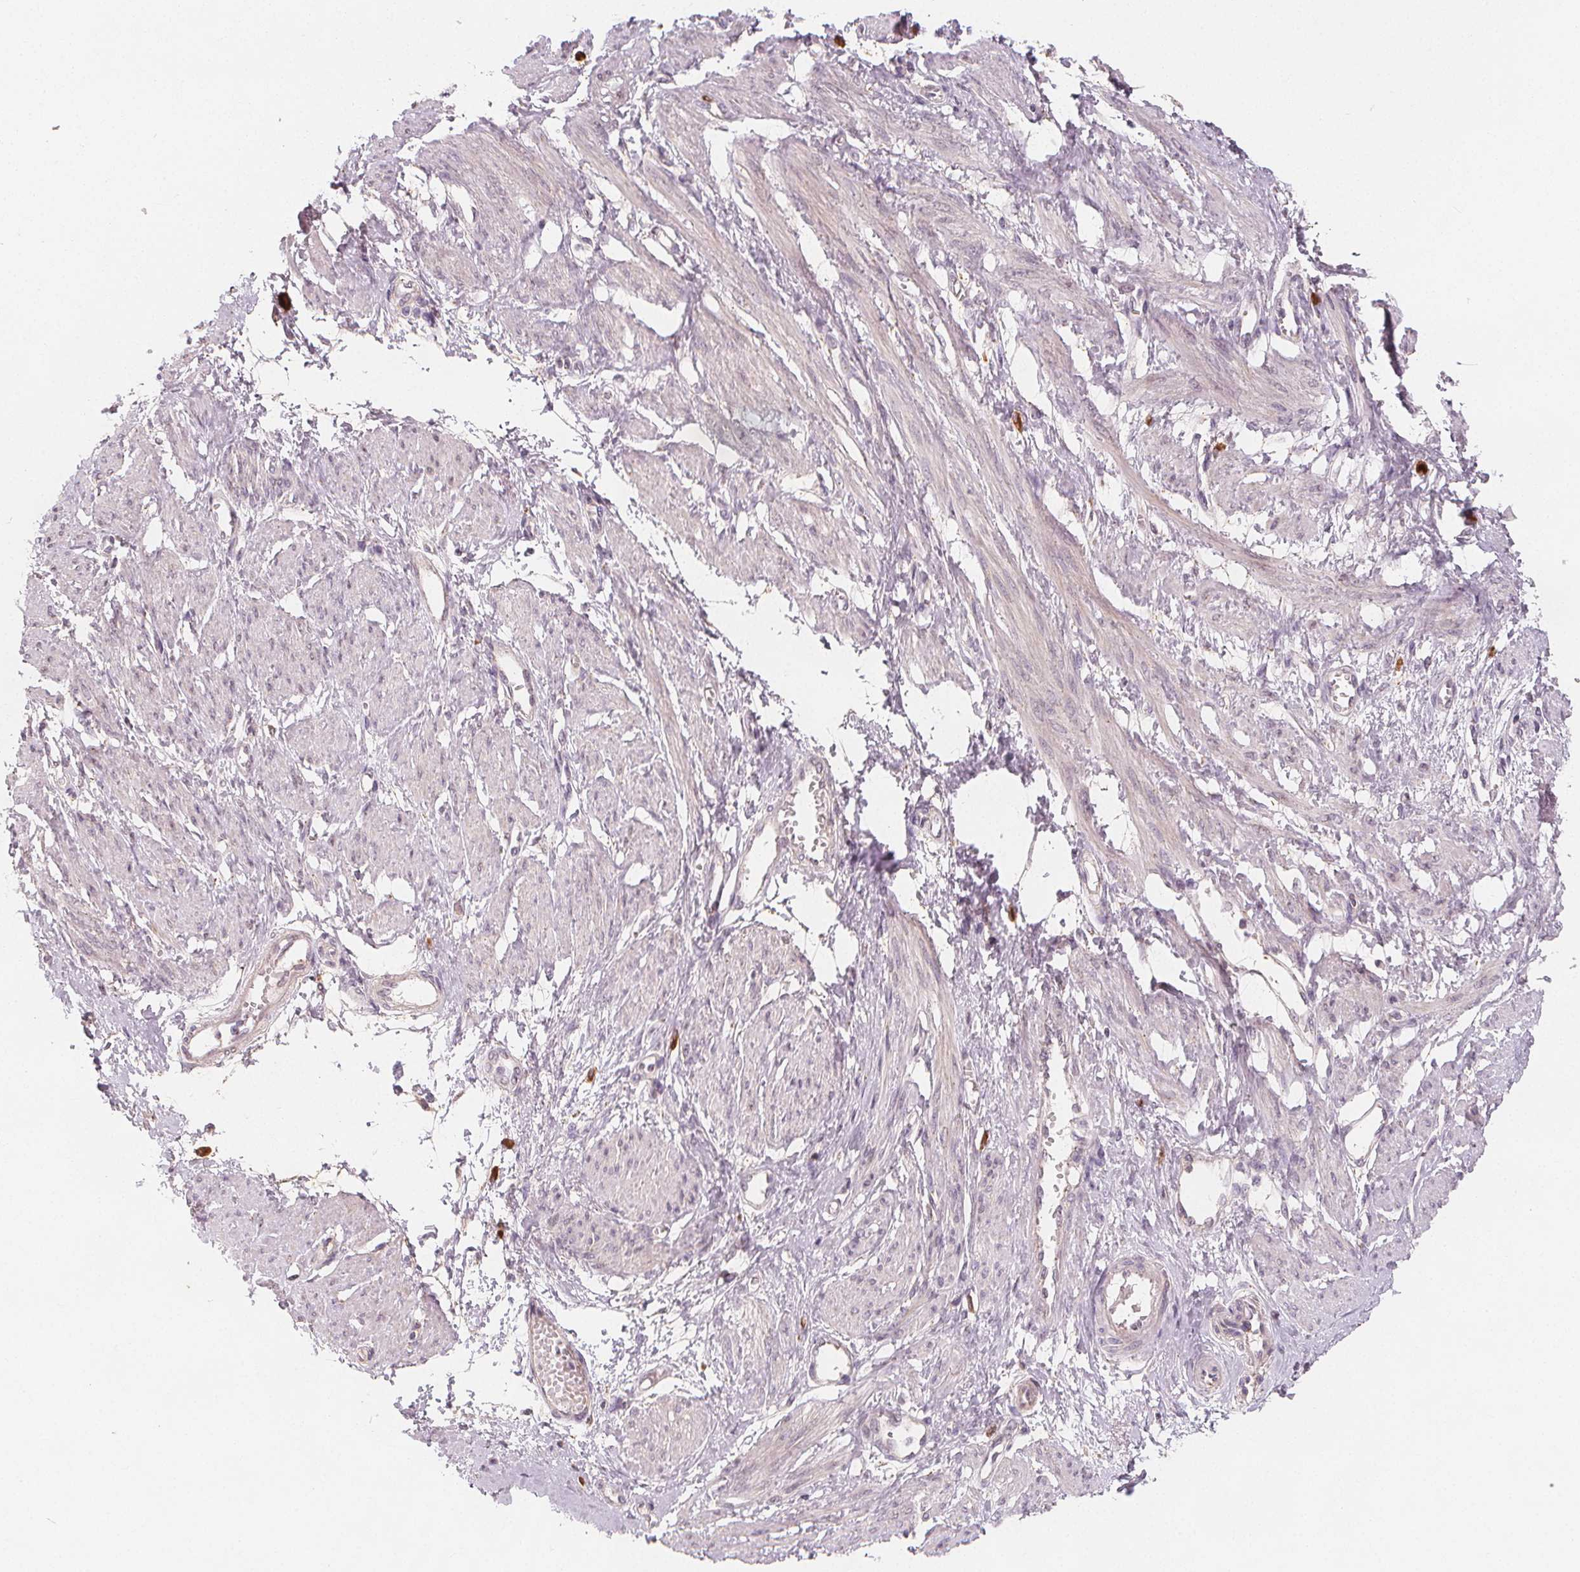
{"staining": {"intensity": "negative", "quantity": "none", "location": "none"}, "tissue": "smooth muscle", "cell_type": "Smooth muscle cells", "image_type": "normal", "snomed": [{"axis": "morphology", "description": "Normal tissue, NOS"}, {"axis": "topography", "description": "Smooth muscle"}, {"axis": "topography", "description": "Uterus"}], "caption": "Smooth muscle cells show no significant expression in benign smooth muscle. (Stains: DAB IHC with hematoxylin counter stain, Microscopy: brightfield microscopy at high magnification).", "gene": "TIPIN", "patient": {"sex": "female", "age": 39}}